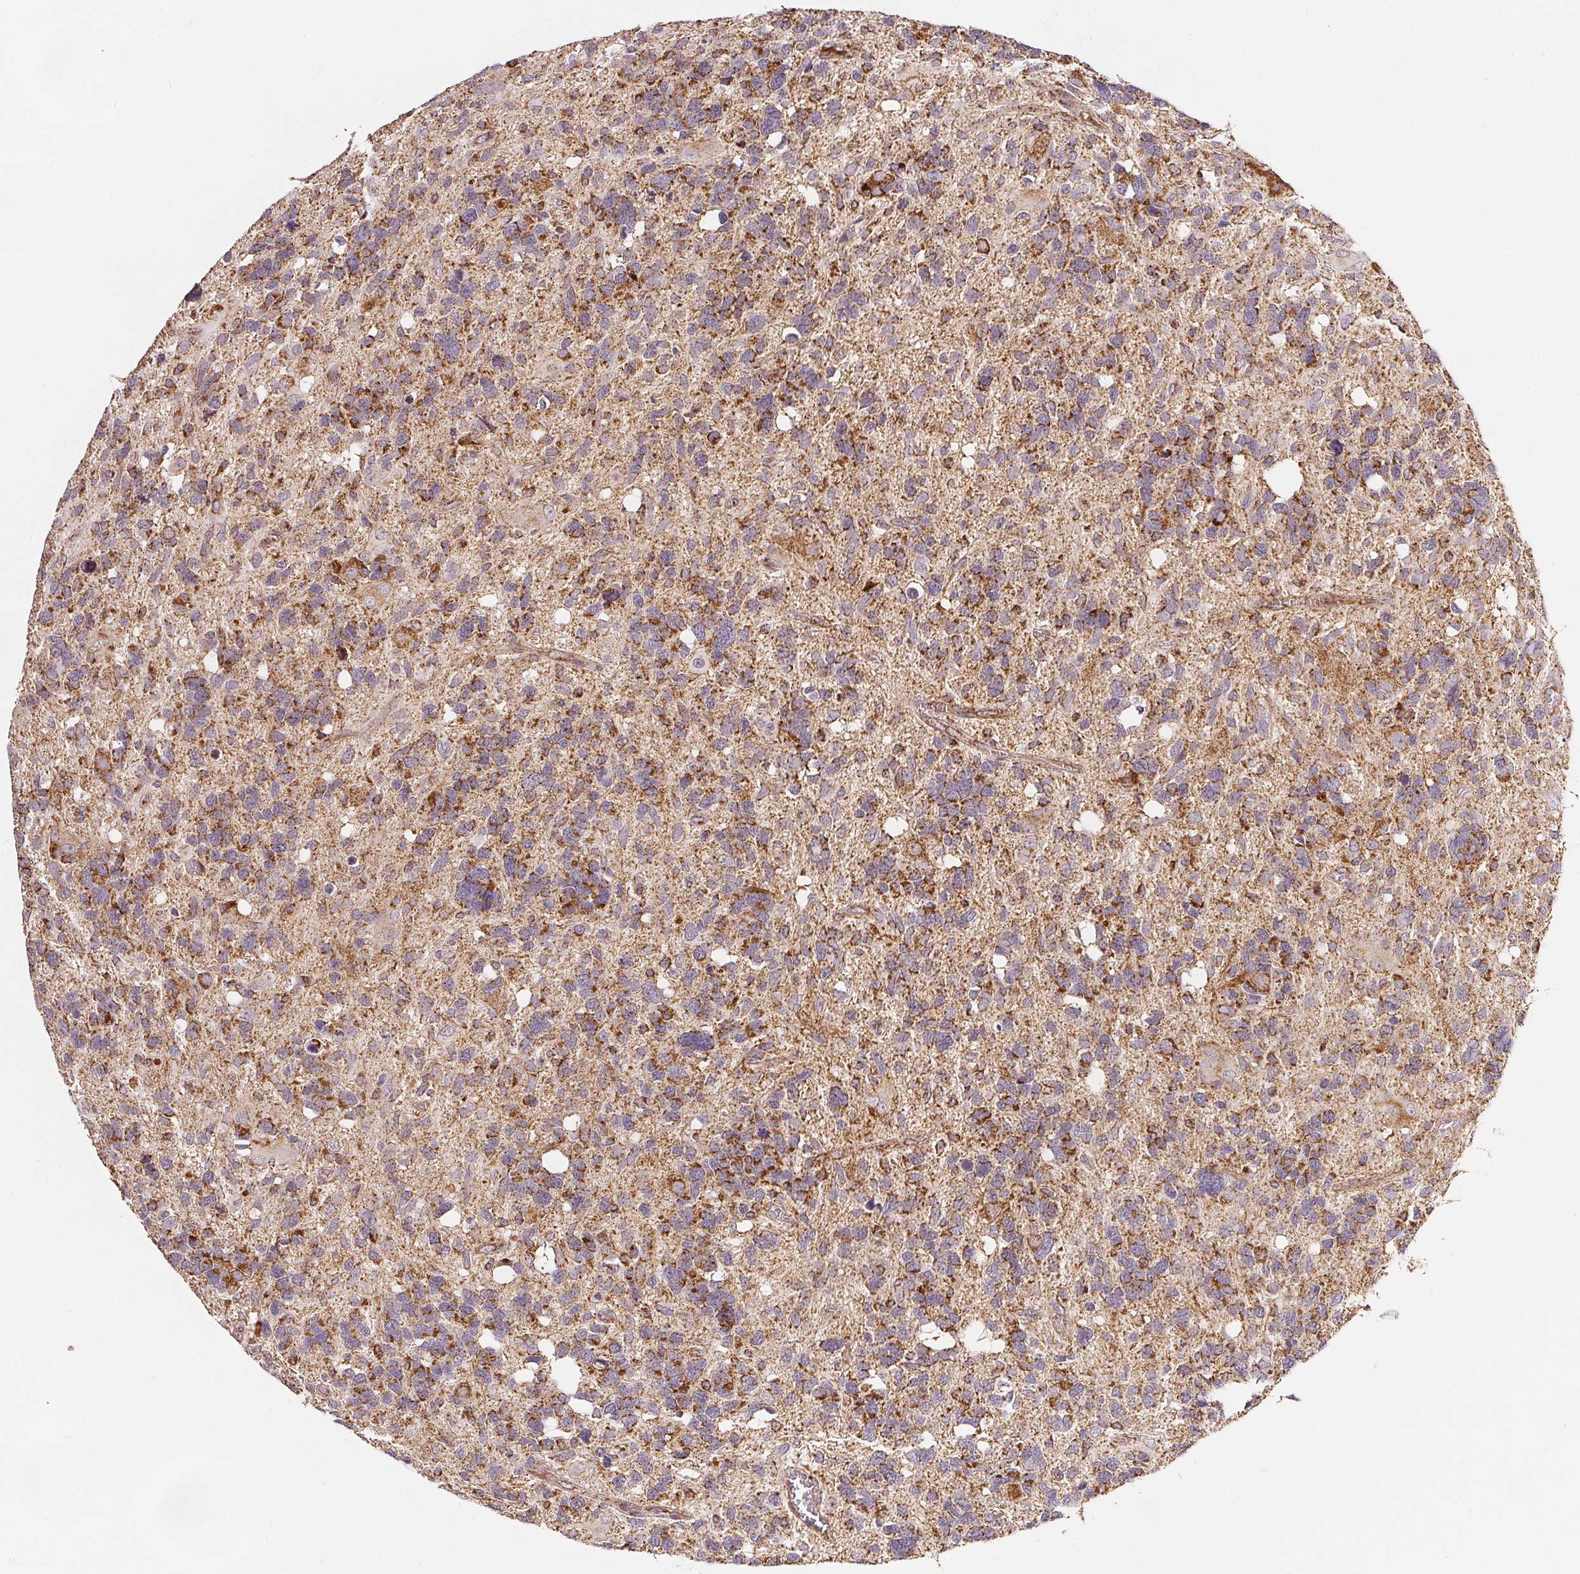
{"staining": {"intensity": "moderate", "quantity": ">75%", "location": "cytoplasmic/membranous"}, "tissue": "glioma", "cell_type": "Tumor cells", "image_type": "cancer", "snomed": [{"axis": "morphology", "description": "Glioma, malignant, High grade"}, {"axis": "topography", "description": "Brain"}], "caption": "A brown stain labels moderate cytoplasmic/membranous staining of a protein in human glioma tumor cells.", "gene": "SDHB", "patient": {"sex": "male", "age": 49}}